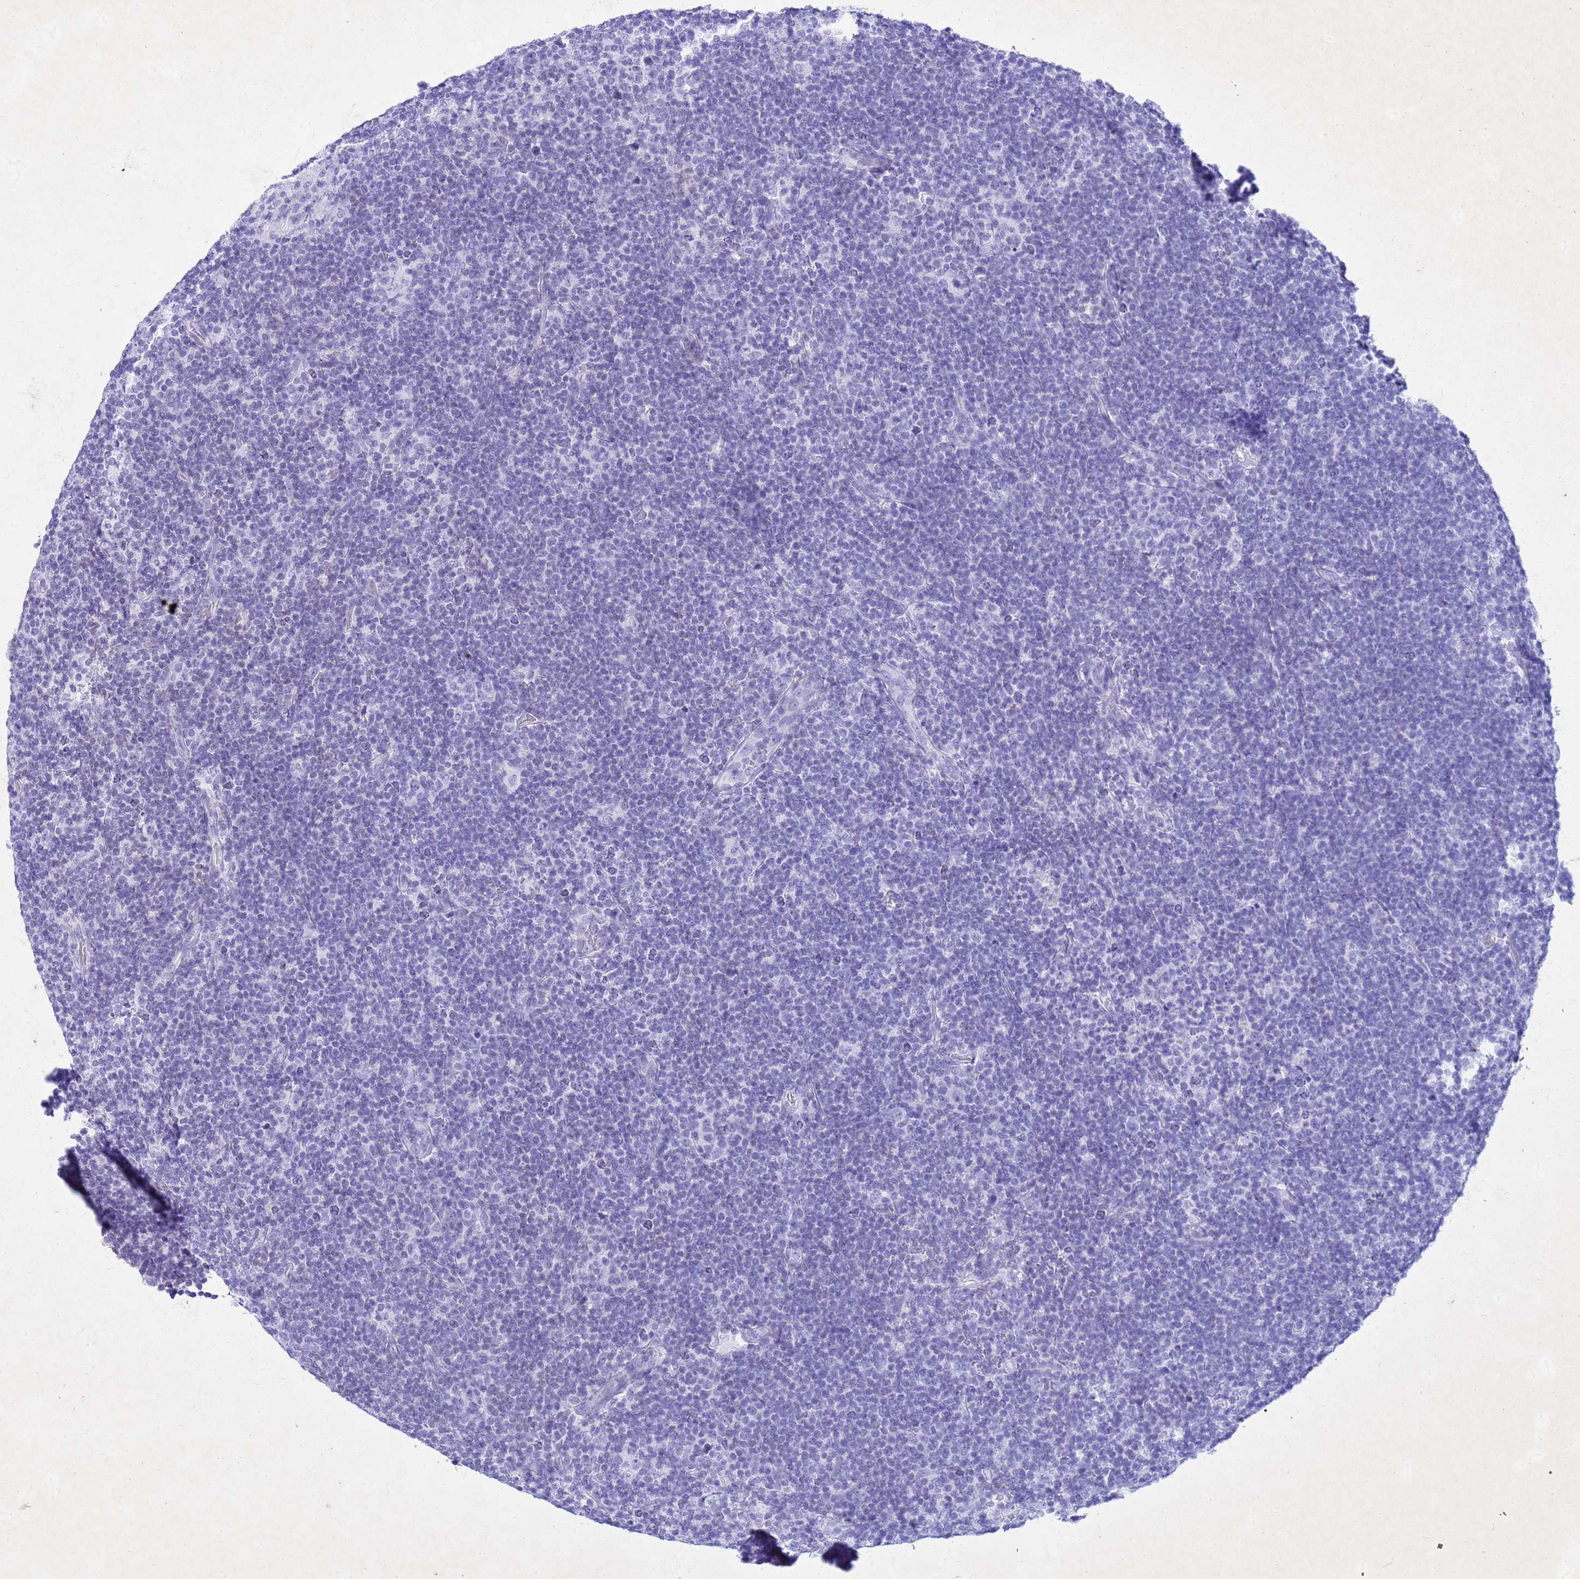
{"staining": {"intensity": "negative", "quantity": "none", "location": "none"}, "tissue": "lymphoma", "cell_type": "Tumor cells", "image_type": "cancer", "snomed": [{"axis": "morphology", "description": "Hodgkin's disease, NOS"}, {"axis": "topography", "description": "Lymph node"}], "caption": "This is a photomicrograph of immunohistochemistry (IHC) staining of lymphoma, which shows no expression in tumor cells.", "gene": "COPS9", "patient": {"sex": "female", "age": 57}}